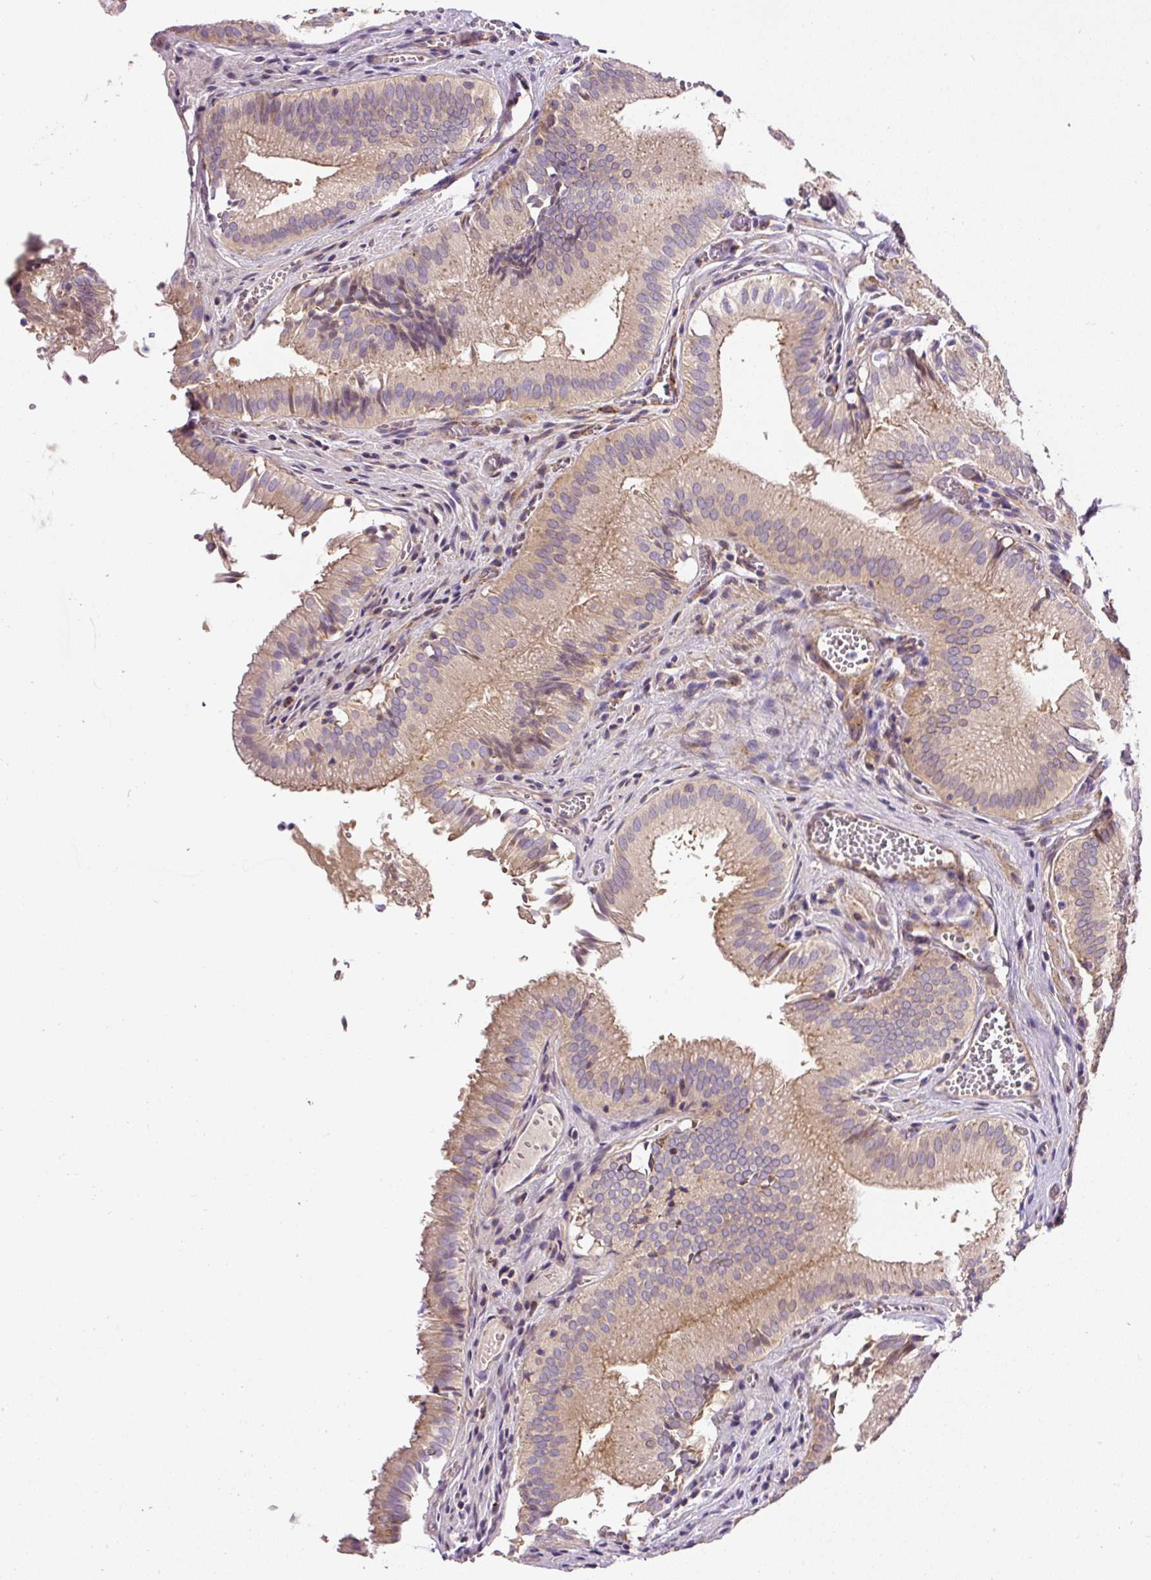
{"staining": {"intensity": "moderate", "quantity": "25%-75%", "location": "cytoplasmic/membranous,nuclear"}, "tissue": "gallbladder", "cell_type": "Glandular cells", "image_type": "normal", "snomed": [{"axis": "morphology", "description": "Normal tissue, NOS"}, {"axis": "topography", "description": "Gallbladder"}, {"axis": "topography", "description": "Peripheral nerve tissue"}], "caption": "Immunohistochemical staining of normal human gallbladder reveals 25%-75% levels of moderate cytoplasmic/membranous,nuclear protein positivity in about 25%-75% of glandular cells.", "gene": "RNF170", "patient": {"sex": "male", "age": 17}}